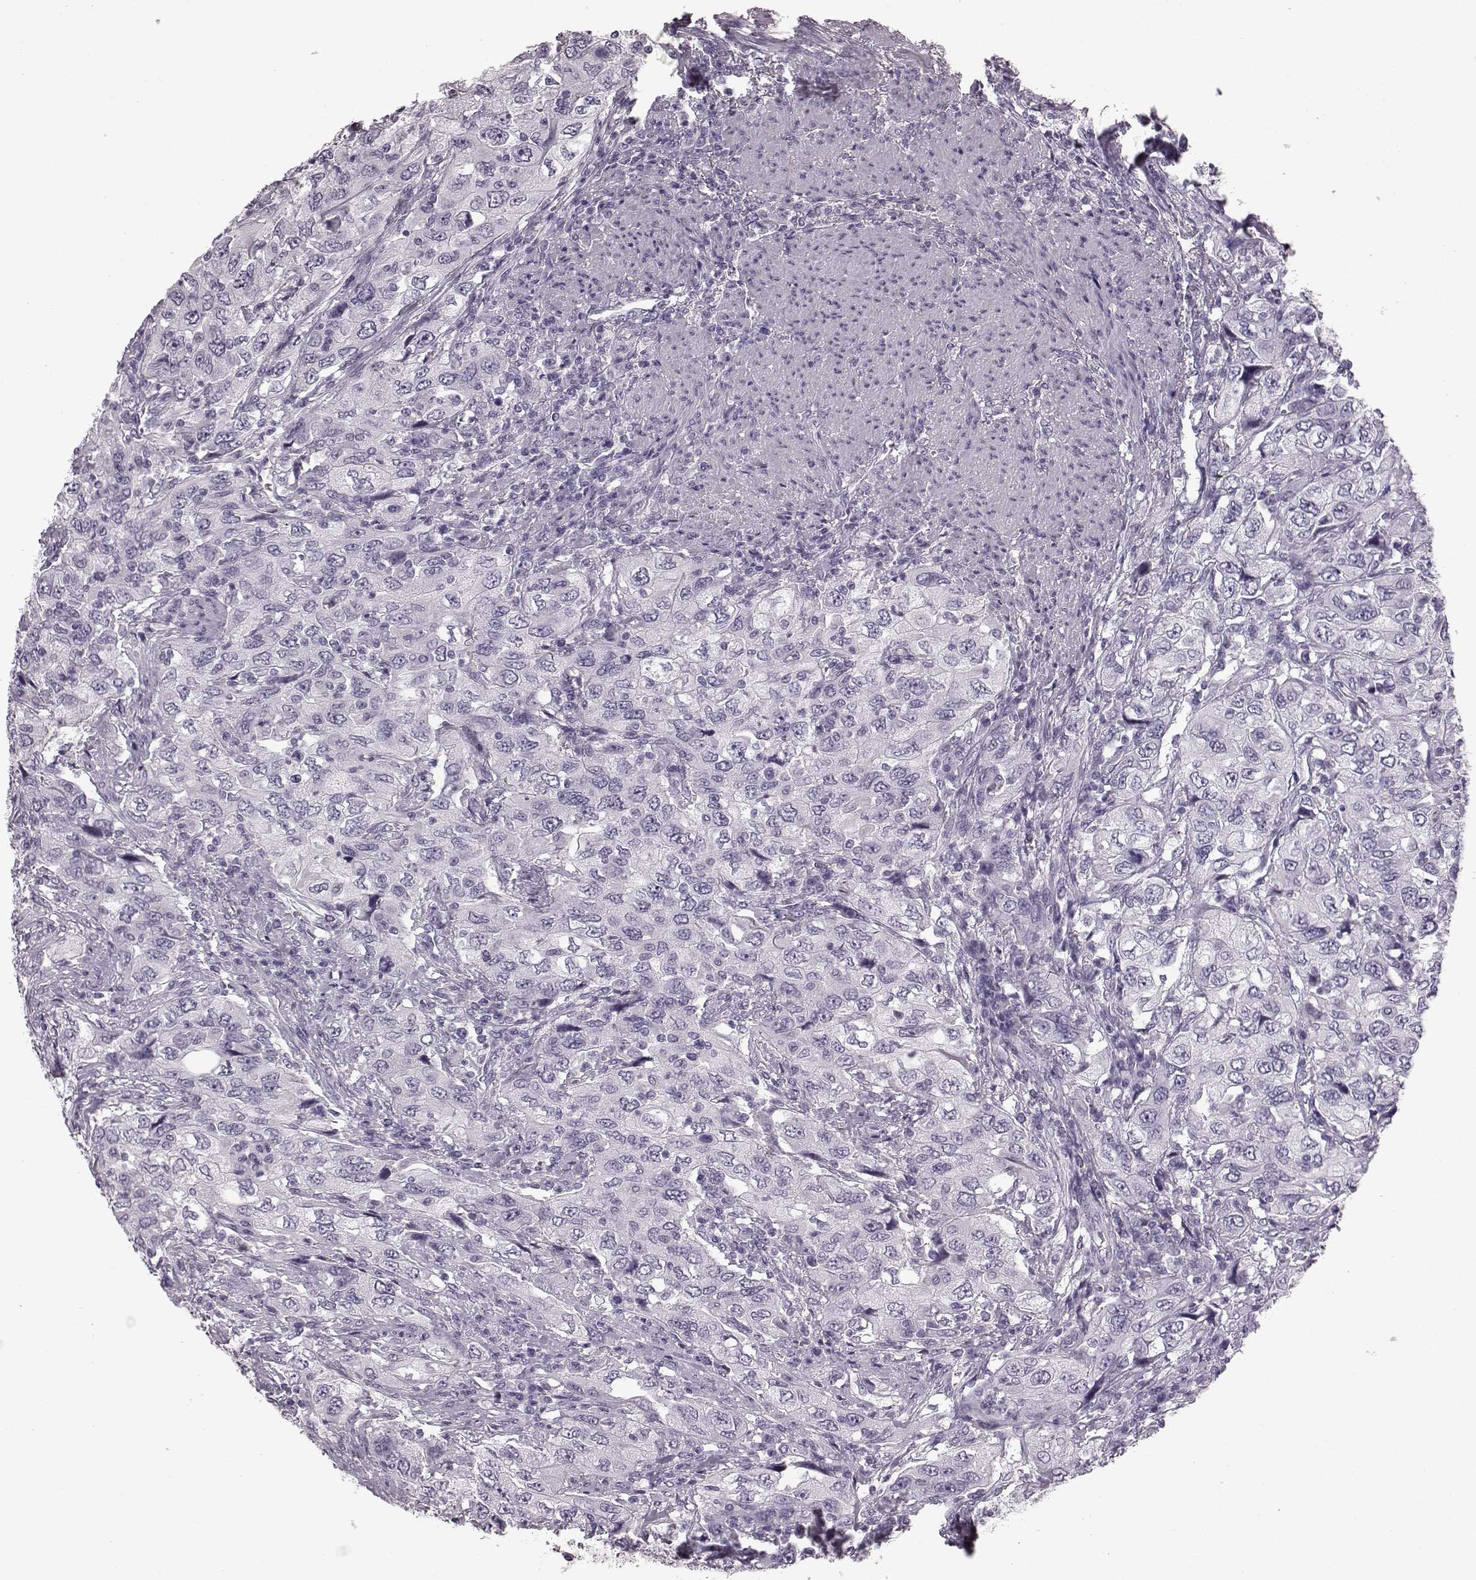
{"staining": {"intensity": "negative", "quantity": "none", "location": "none"}, "tissue": "urothelial cancer", "cell_type": "Tumor cells", "image_type": "cancer", "snomed": [{"axis": "morphology", "description": "Urothelial carcinoma, High grade"}, {"axis": "topography", "description": "Urinary bladder"}], "caption": "The immunohistochemistry photomicrograph has no significant positivity in tumor cells of urothelial cancer tissue.", "gene": "AIPL1", "patient": {"sex": "male", "age": 76}}